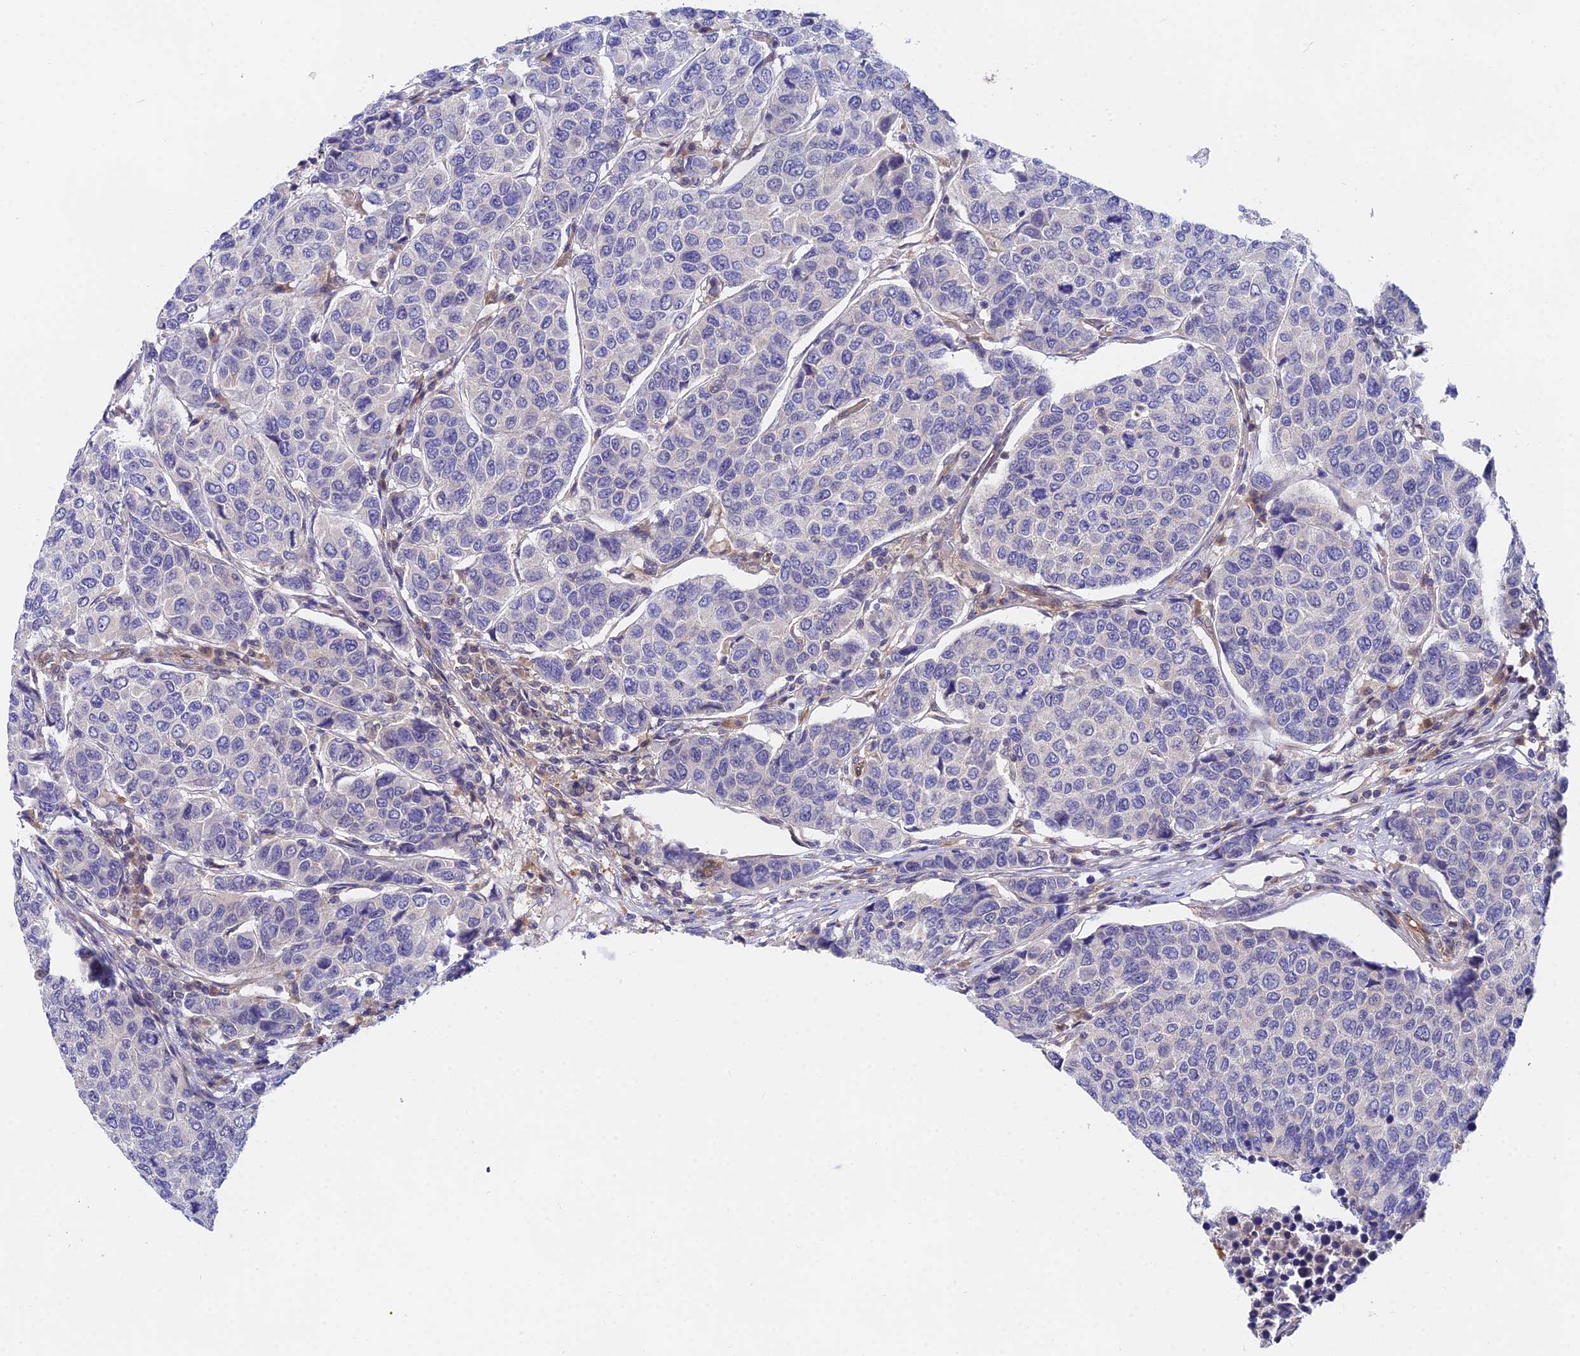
{"staining": {"intensity": "negative", "quantity": "none", "location": "none"}, "tissue": "breast cancer", "cell_type": "Tumor cells", "image_type": "cancer", "snomed": [{"axis": "morphology", "description": "Duct carcinoma"}, {"axis": "topography", "description": "Breast"}], "caption": "The micrograph displays no significant staining in tumor cells of breast intraductal carcinoma.", "gene": "PPP2R2C", "patient": {"sex": "female", "age": 55}}